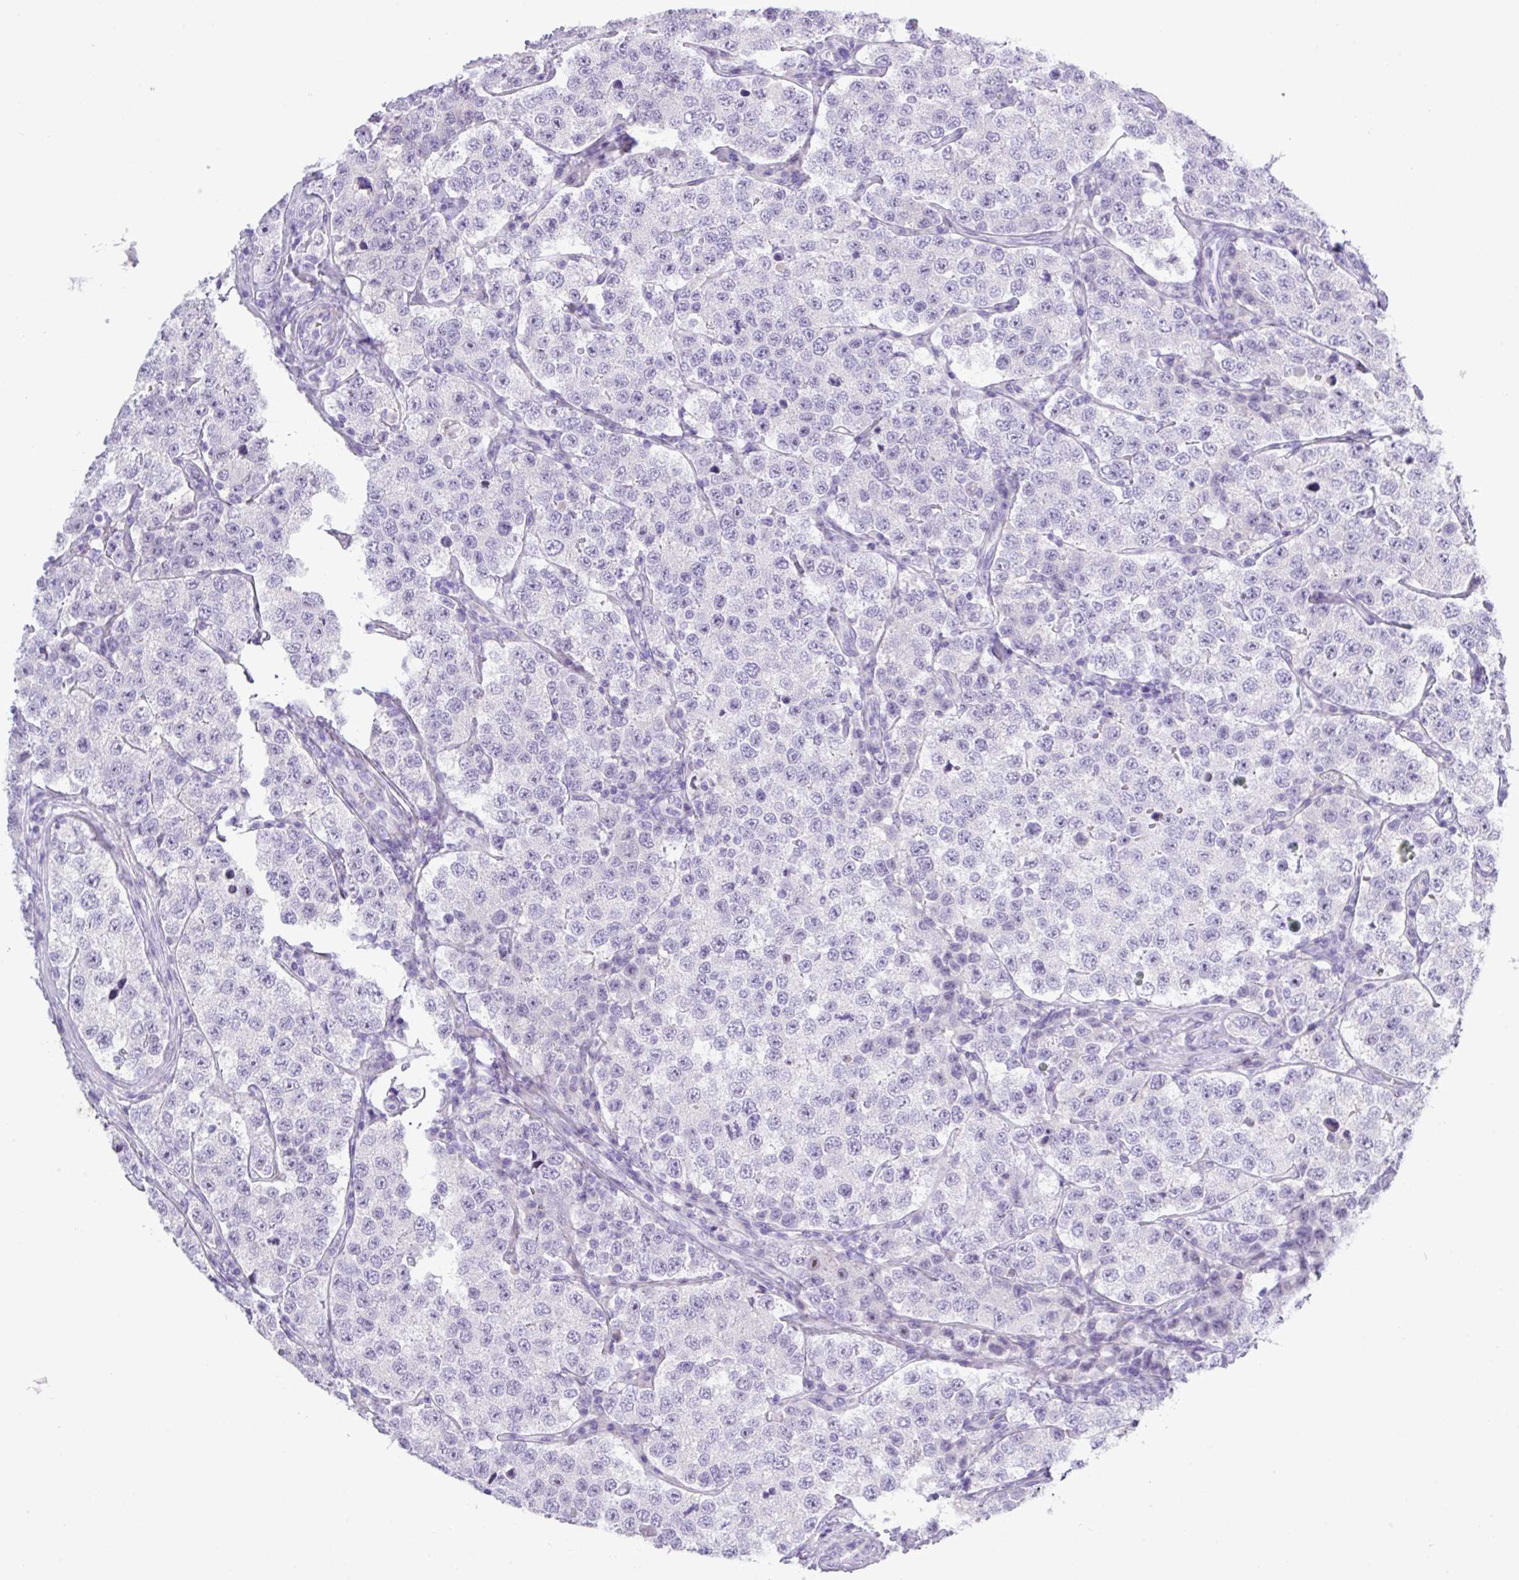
{"staining": {"intensity": "negative", "quantity": "none", "location": "none"}, "tissue": "testis cancer", "cell_type": "Tumor cells", "image_type": "cancer", "snomed": [{"axis": "morphology", "description": "Seminoma, NOS"}, {"axis": "topography", "description": "Testis"}], "caption": "Immunohistochemical staining of human seminoma (testis) exhibits no significant expression in tumor cells.", "gene": "MRM2", "patient": {"sex": "male", "age": 34}}